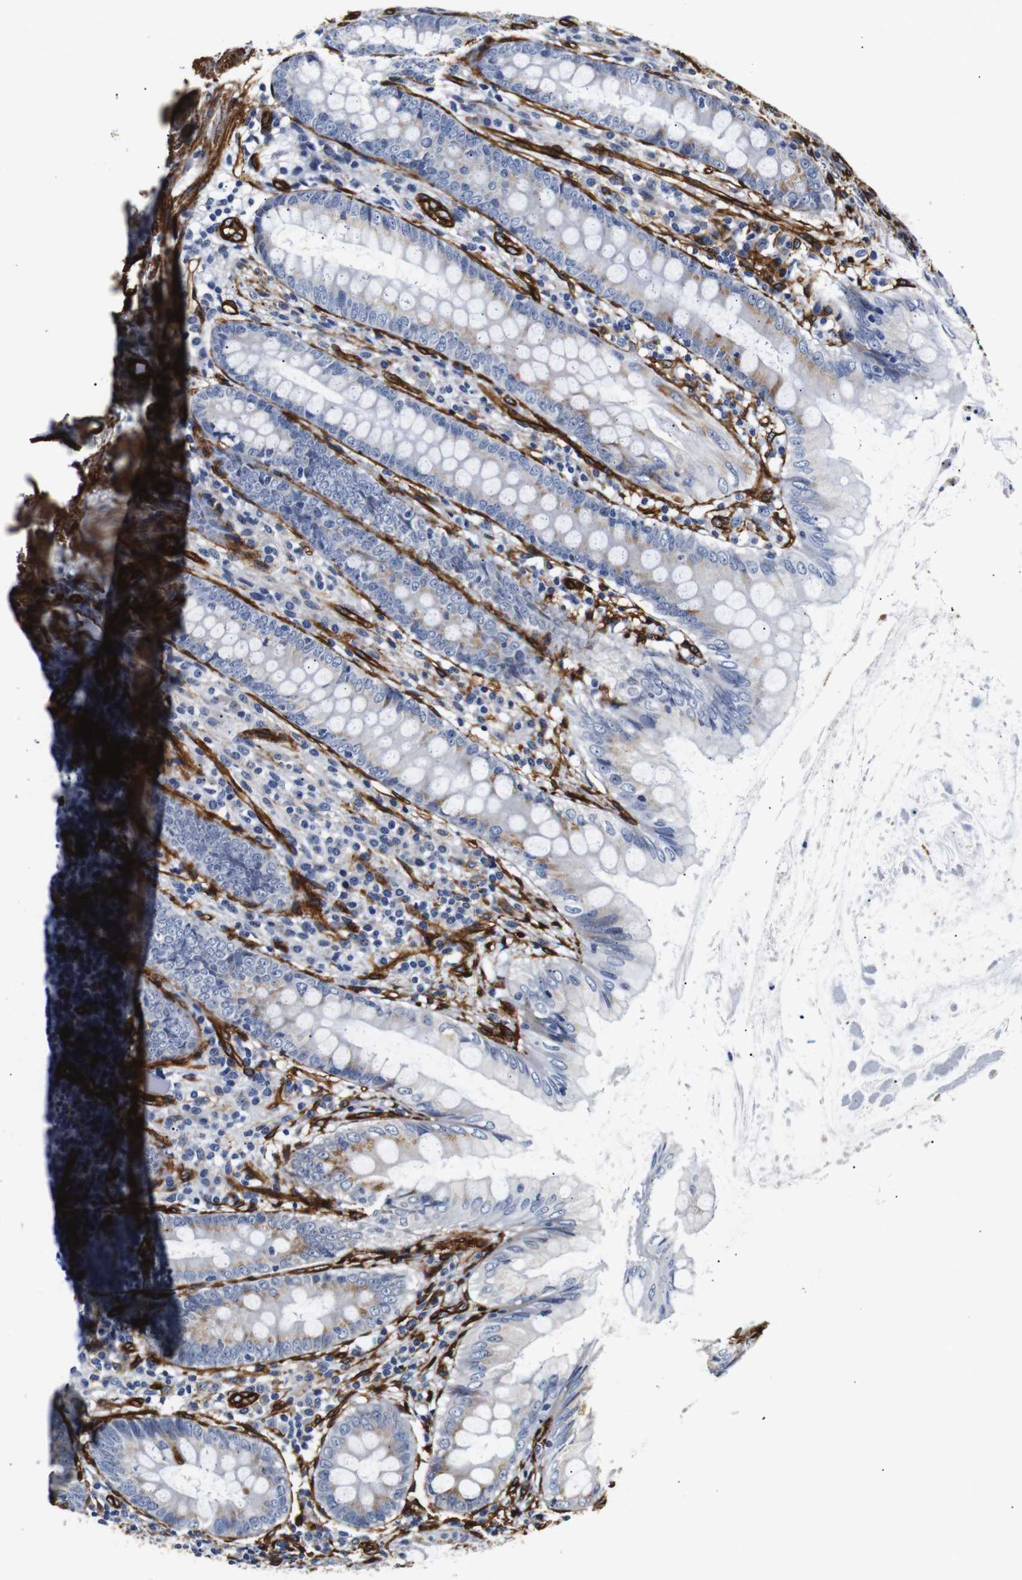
{"staining": {"intensity": "weak", "quantity": "<25%", "location": "cytoplasmic/membranous"}, "tissue": "appendix", "cell_type": "Glandular cells", "image_type": "normal", "snomed": [{"axis": "morphology", "description": "Normal tissue, NOS"}, {"axis": "topography", "description": "Appendix"}], "caption": "This micrograph is of benign appendix stained with IHC to label a protein in brown with the nuclei are counter-stained blue. There is no expression in glandular cells. Nuclei are stained in blue.", "gene": "CAV2", "patient": {"sex": "female", "age": 77}}